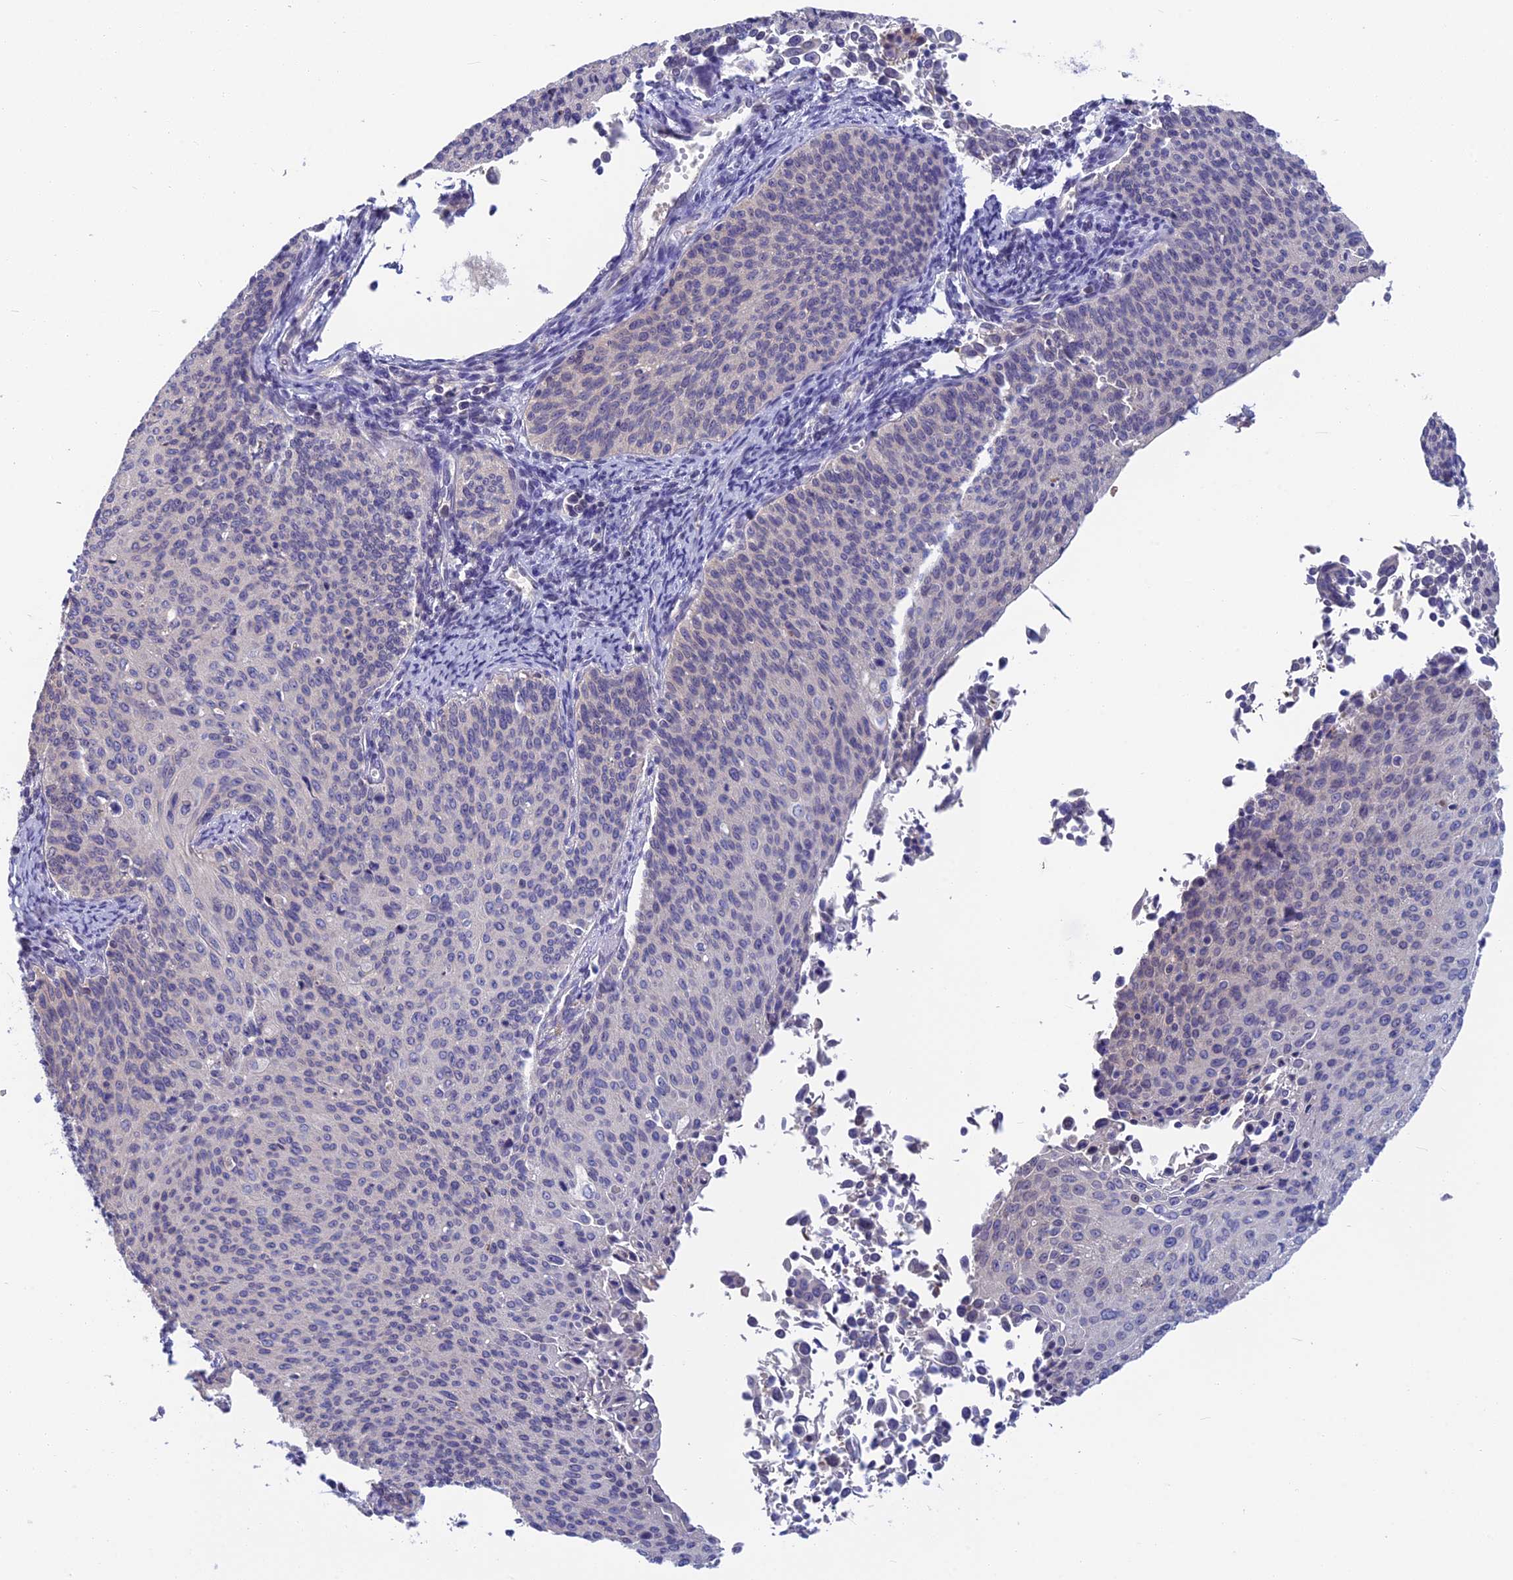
{"staining": {"intensity": "negative", "quantity": "none", "location": "none"}, "tissue": "cervical cancer", "cell_type": "Tumor cells", "image_type": "cancer", "snomed": [{"axis": "morphology", "description": "Squamous cell carcinoma, NOS"}, {"axis": "topography", "description": "Cervix"}], "caption": "The IHC micrograph has no significant staining in tumor cells of cervical cancer tissue.", "gene": "SNAP91", "patient": {"sex": "female", "age": 55}}